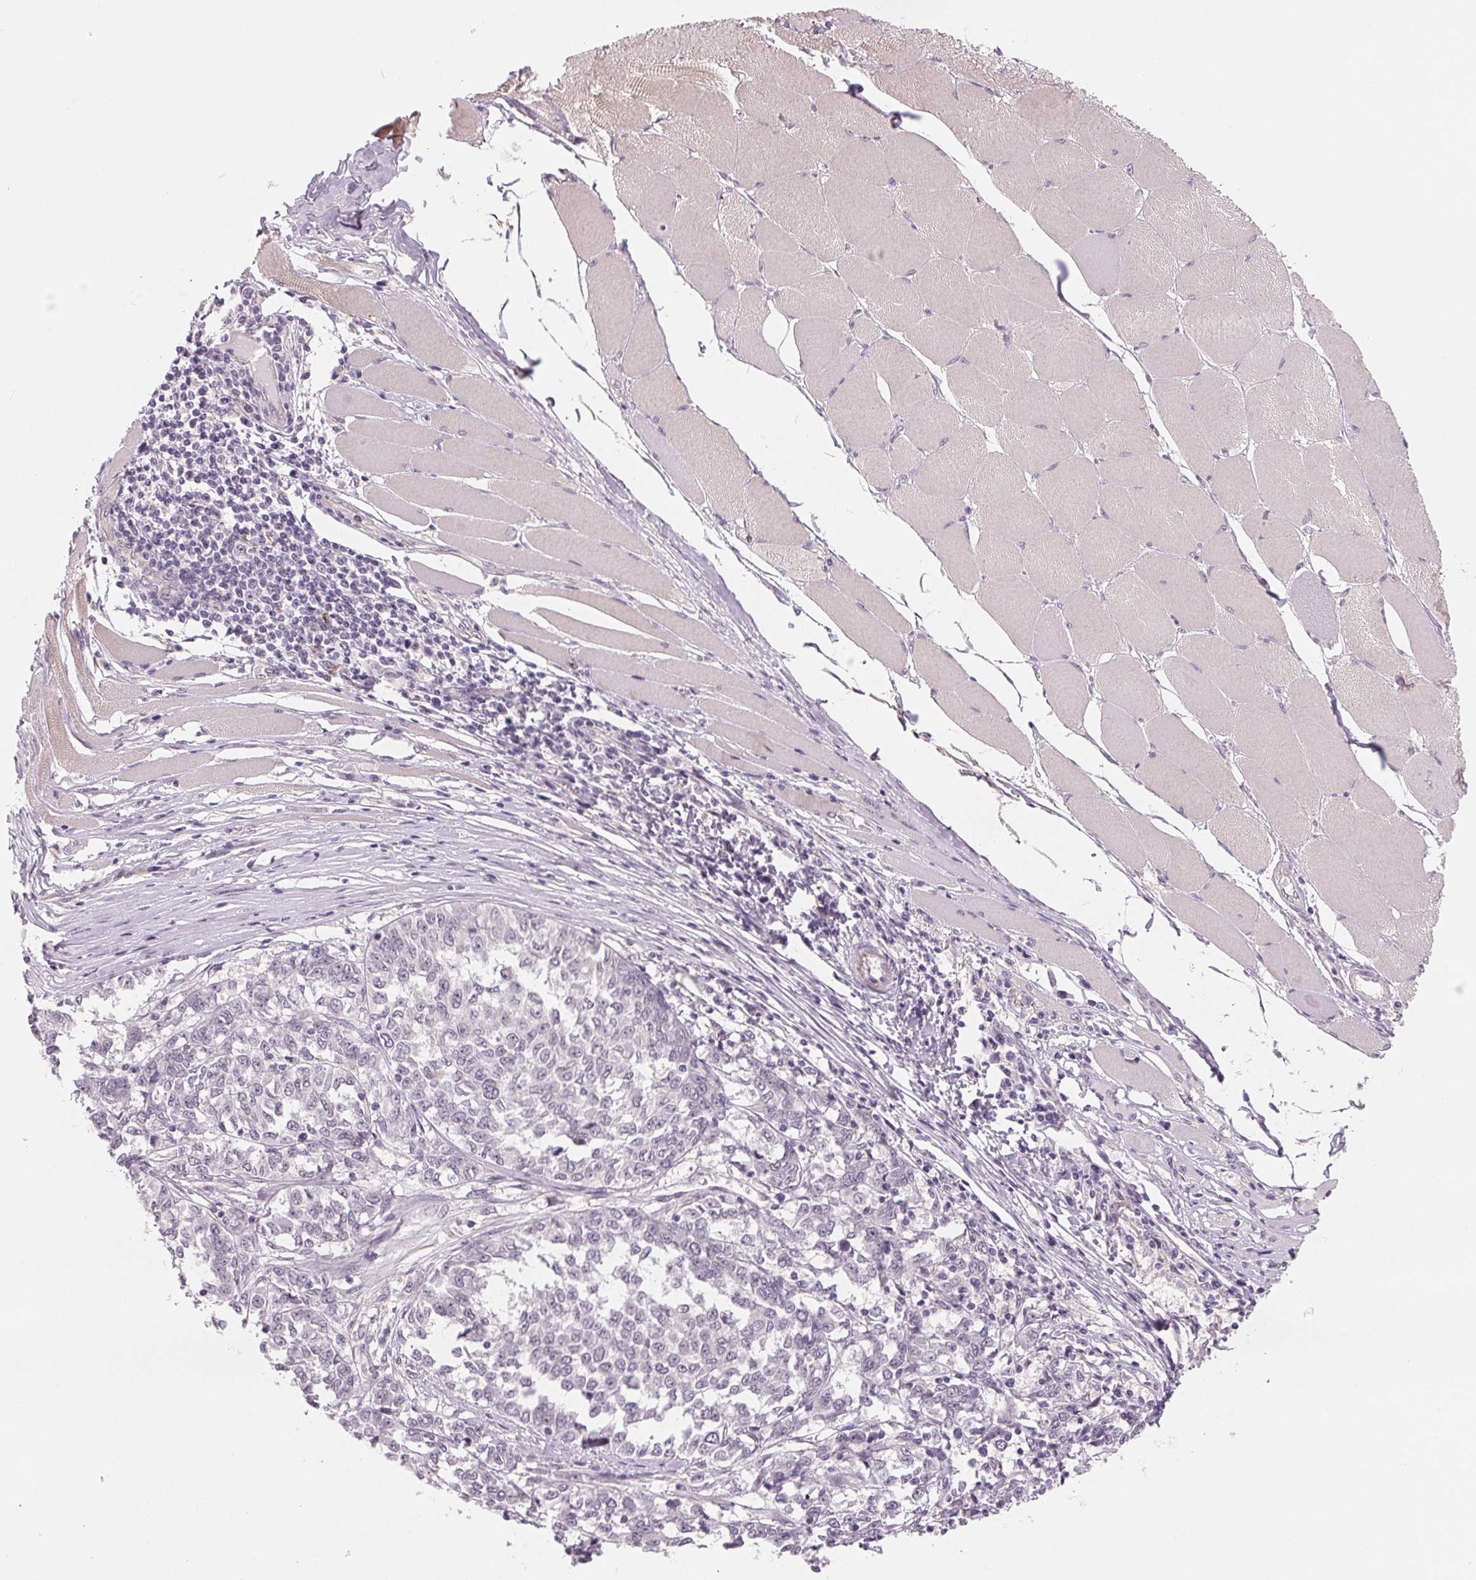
{"staining": {"intensity": "negative", "quantity": "none", "location": "none"}, "tissue": "melanoma", "cell_type": "Tumor cells", "image_type": "cancer", "snomed": [{"axis": "morphology", "description": "Malignant melanoma, NOS"}, {"axis": "topography", "description": "Skin"}], "caption": "Tumor cells are negative for brown protein staining in malignant melanoma.", "gene": "CFC1", "patient": {"sex": "female", "age": 72}}